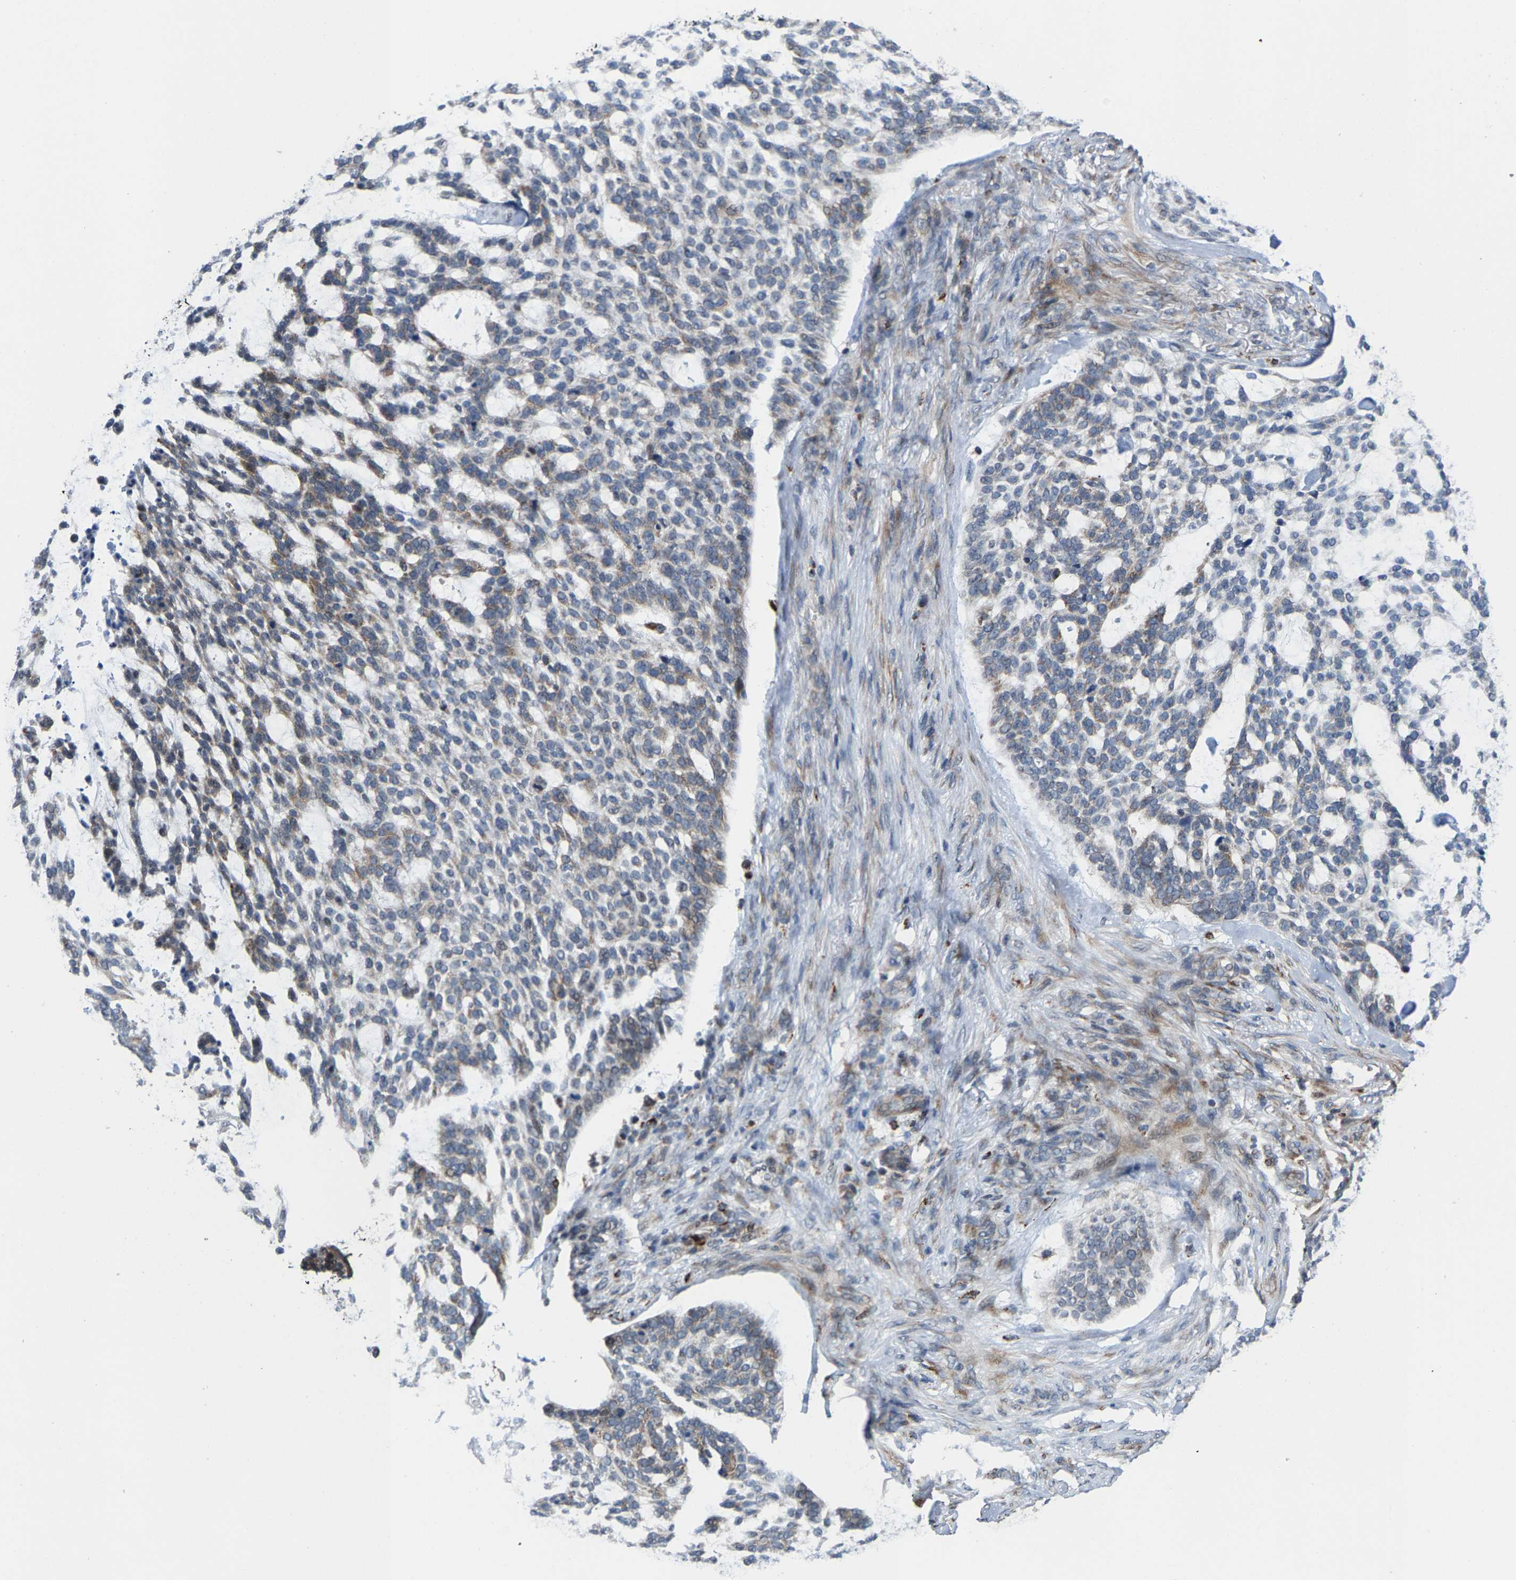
{"staining": {"intensity": "weak", "quantity": "<25%", "location": "cytoplasmic/membranous"}, "tissue": "skin cancer", "cell_type": "Tumor cells", "image_type": "cancer", "snomed": [{"axis": "morphology", "description": "Basal cell carcinoma"}, {"axis": "topography", "description": "Skin"}], "caption": "A histopathology image of human skin basal cell carcinoma is negative for staining in tumor cells.", "gene": "TDRKH", "patient": {"sex": "female", "age": 64}}